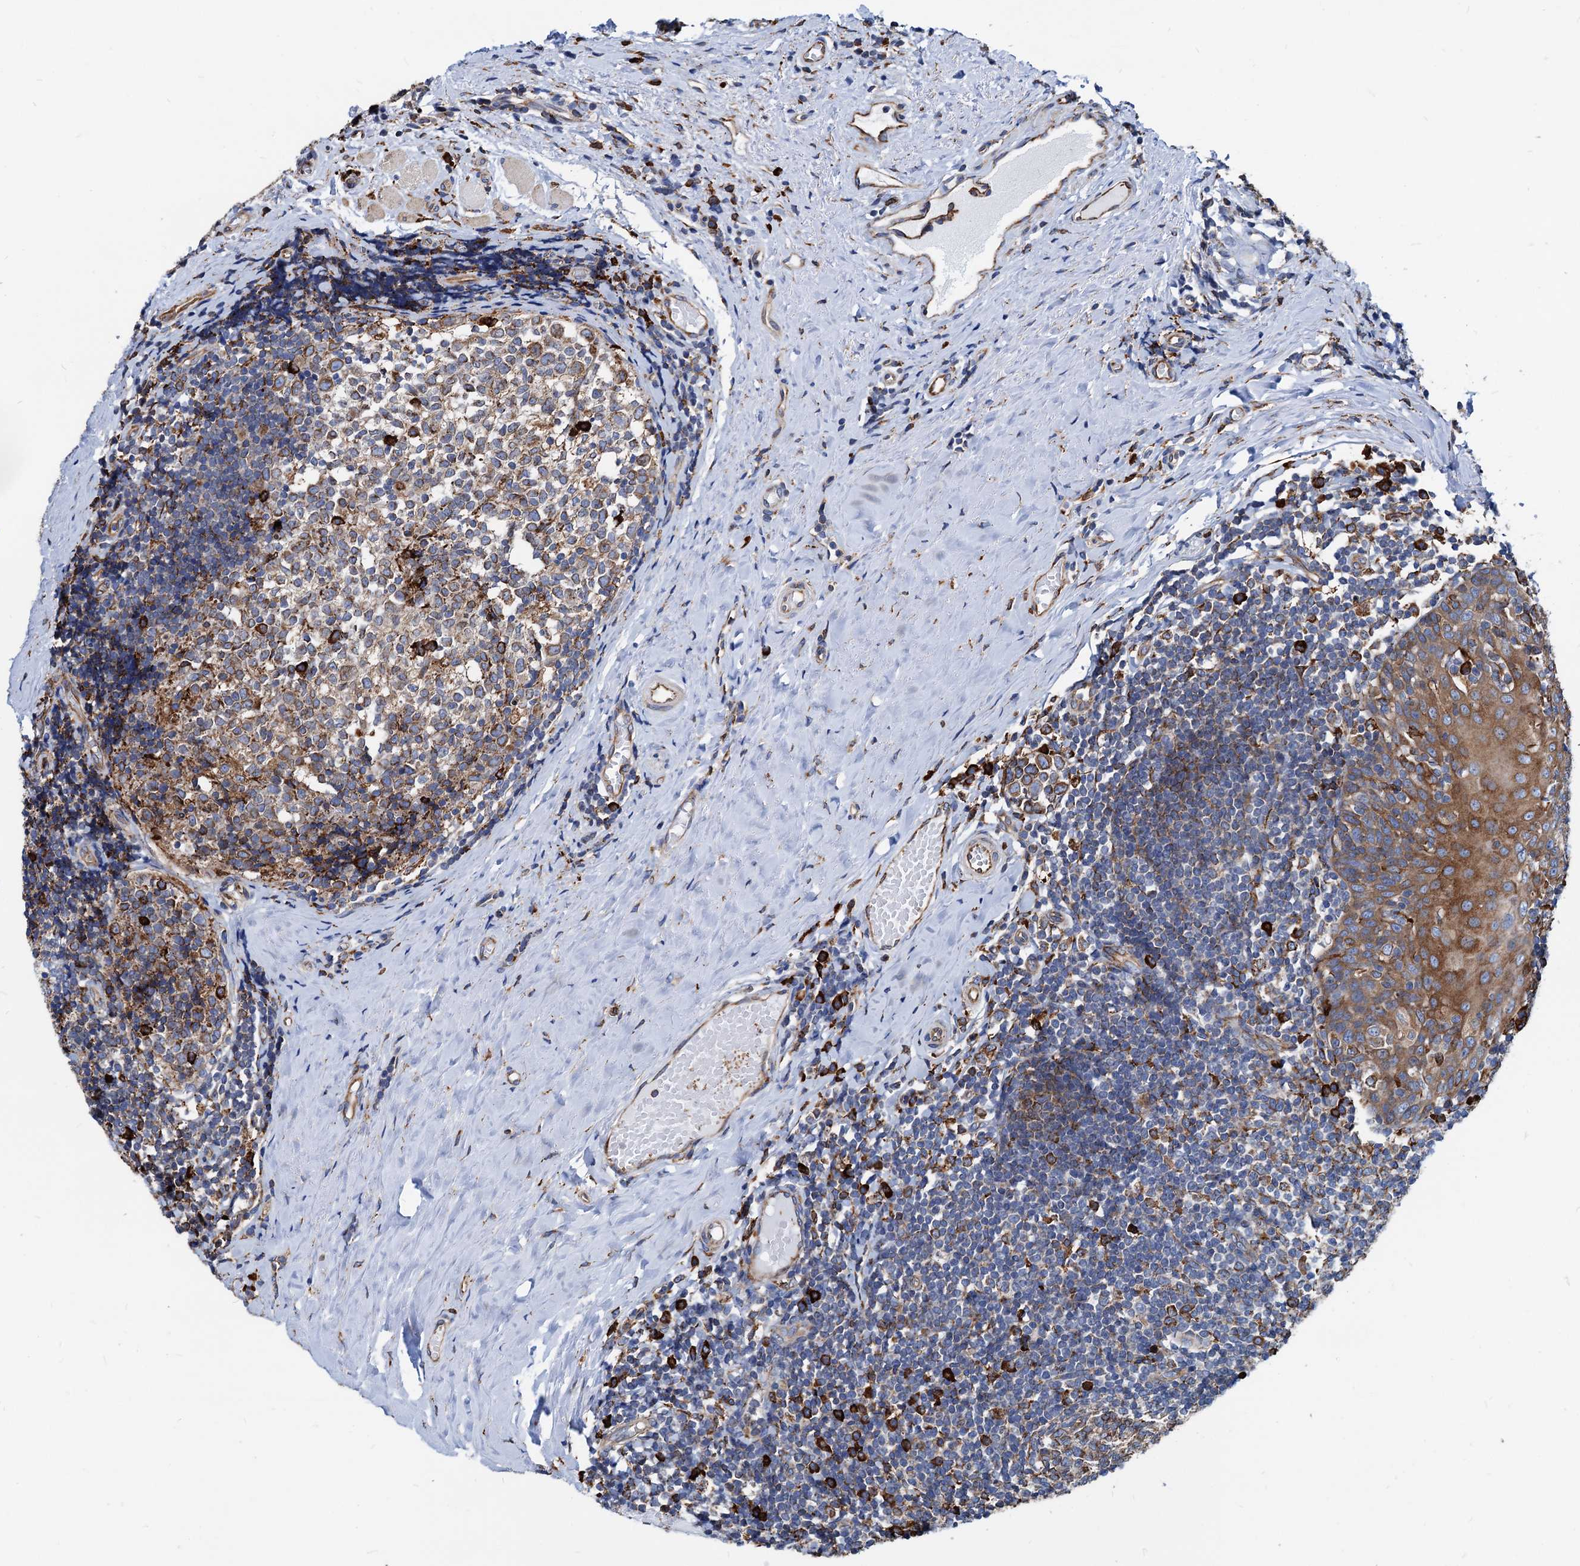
{"staining": {"intensity": "strong", "quantity": "<25%", "location": "cytoplasmic/membranous"}, "tissue": "tonsil", "cell_type": "Germinal center cells", "image_type": "normal", "snomed": [{"axis": "morphology", "description": "Normal tissue, NOS"}, {"axis": "topography", "description": "Tonsil"}], "caption": "Tonsil stained with DAB immunohistochemistry displays medium levels of strong cytoplasmic/membranous expression in approximately <25% of germinal center cells. Using DAB (3,3'-diaminobenzidine) (brown) and hematoxylin (blue) stains, captured at high magnification using brightfield microscopy.", "gene": "HSPA5", "patient": {"sex": "female", "age": 19}}